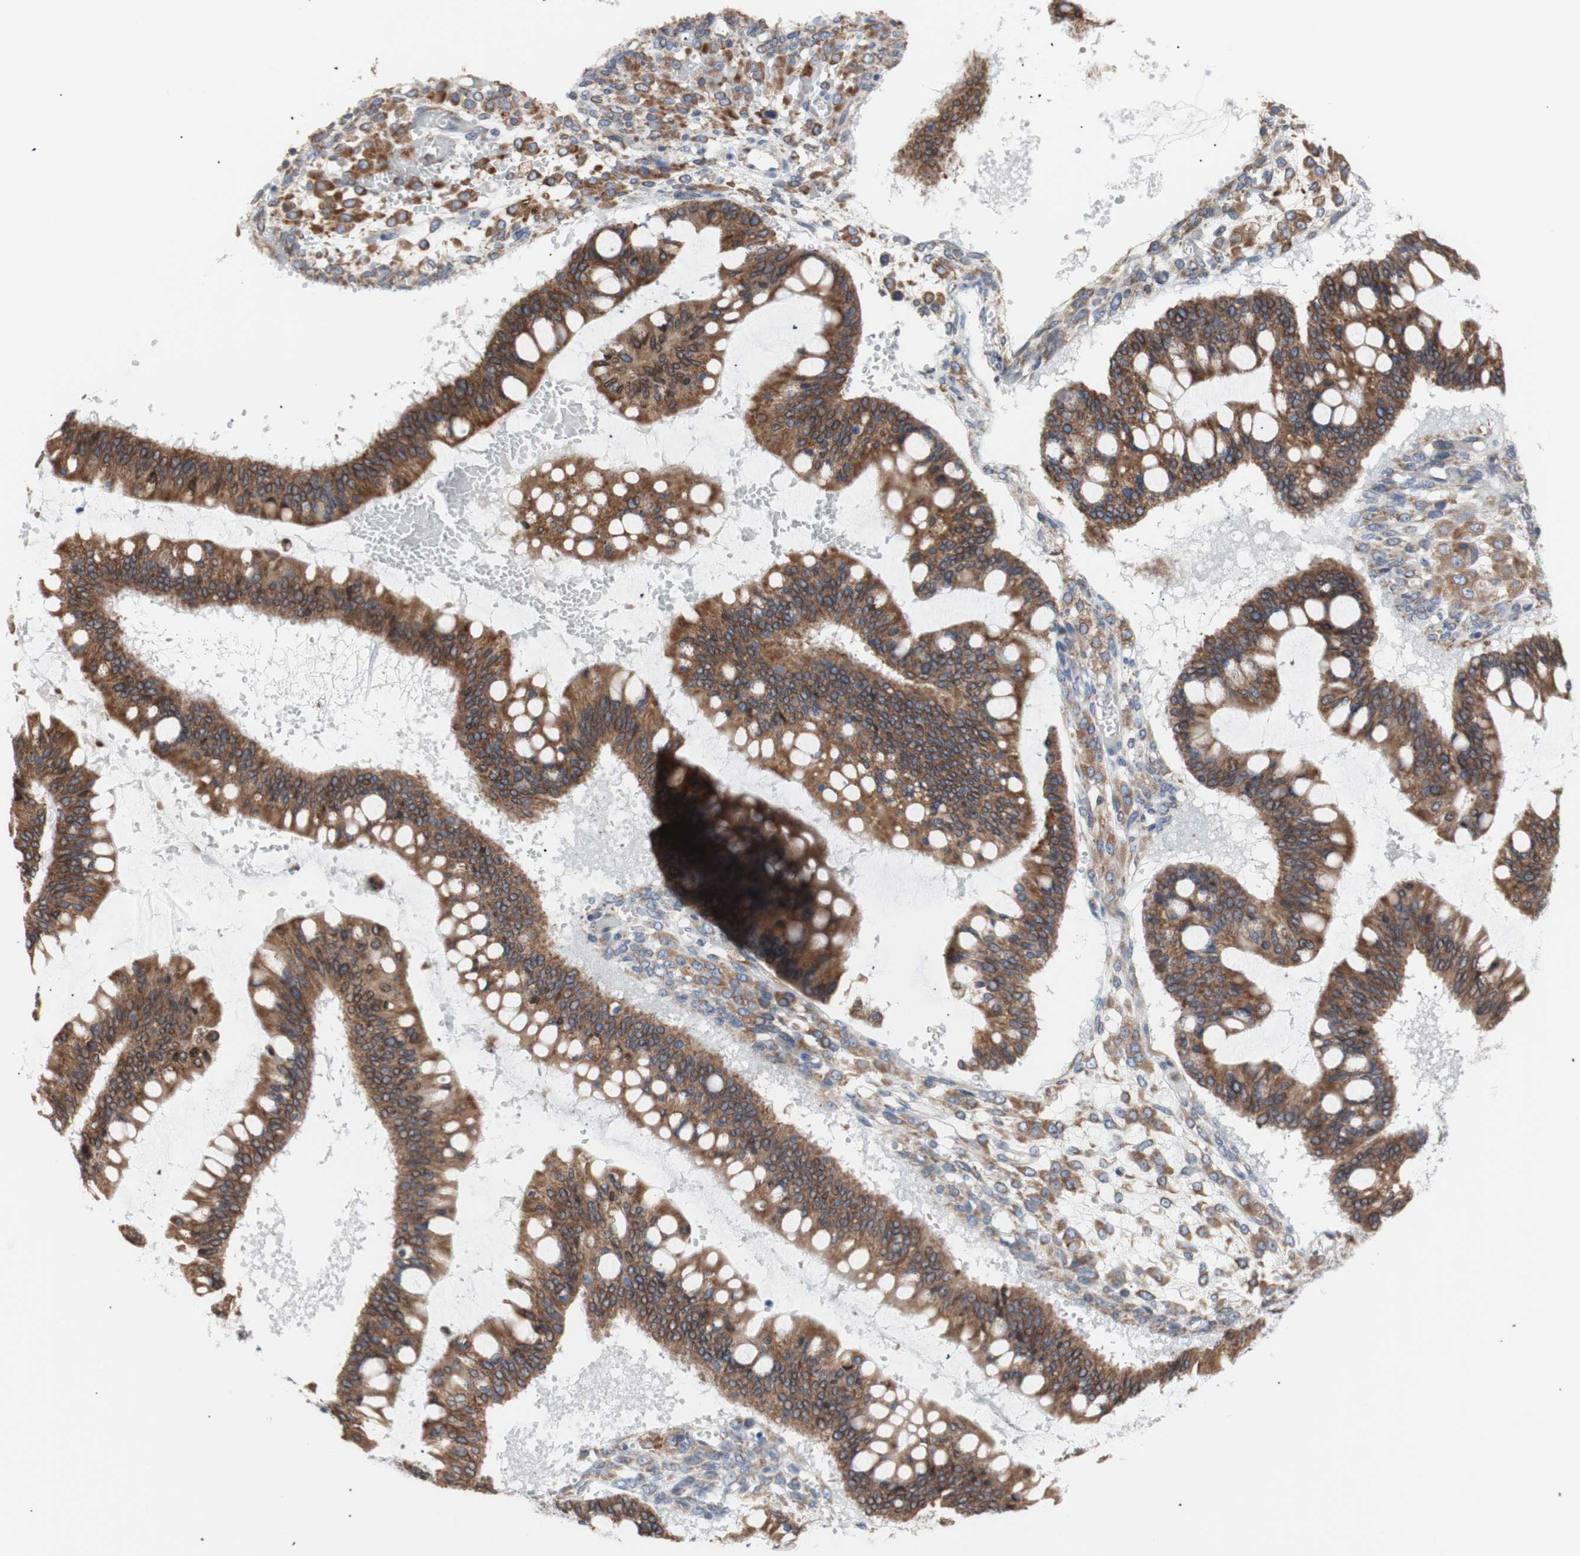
{"staining": {"intensity": "strong", "quantity": ">75%", "location": "cytoplasmic/membranous"}, "tissue": "ovarian cancer", "cell_type": "Tumor cells", "image_type": "cancer", "snomed": [{"axis": "morphology", "description": "Cystadenocarcinoma, mucinous, NOS"}, {"axis": "topography", "description": "Ovary"}], "caption": "Ovarian cancer (mucinous cystadenocarcinoma) was stained to show a protein in brown. There is high levels of strong cytoplasmic/membranous expression in about >75% of tumor cells.", "gene": "ERLIN1", "patient": {"sex": "female", "age": 73}}